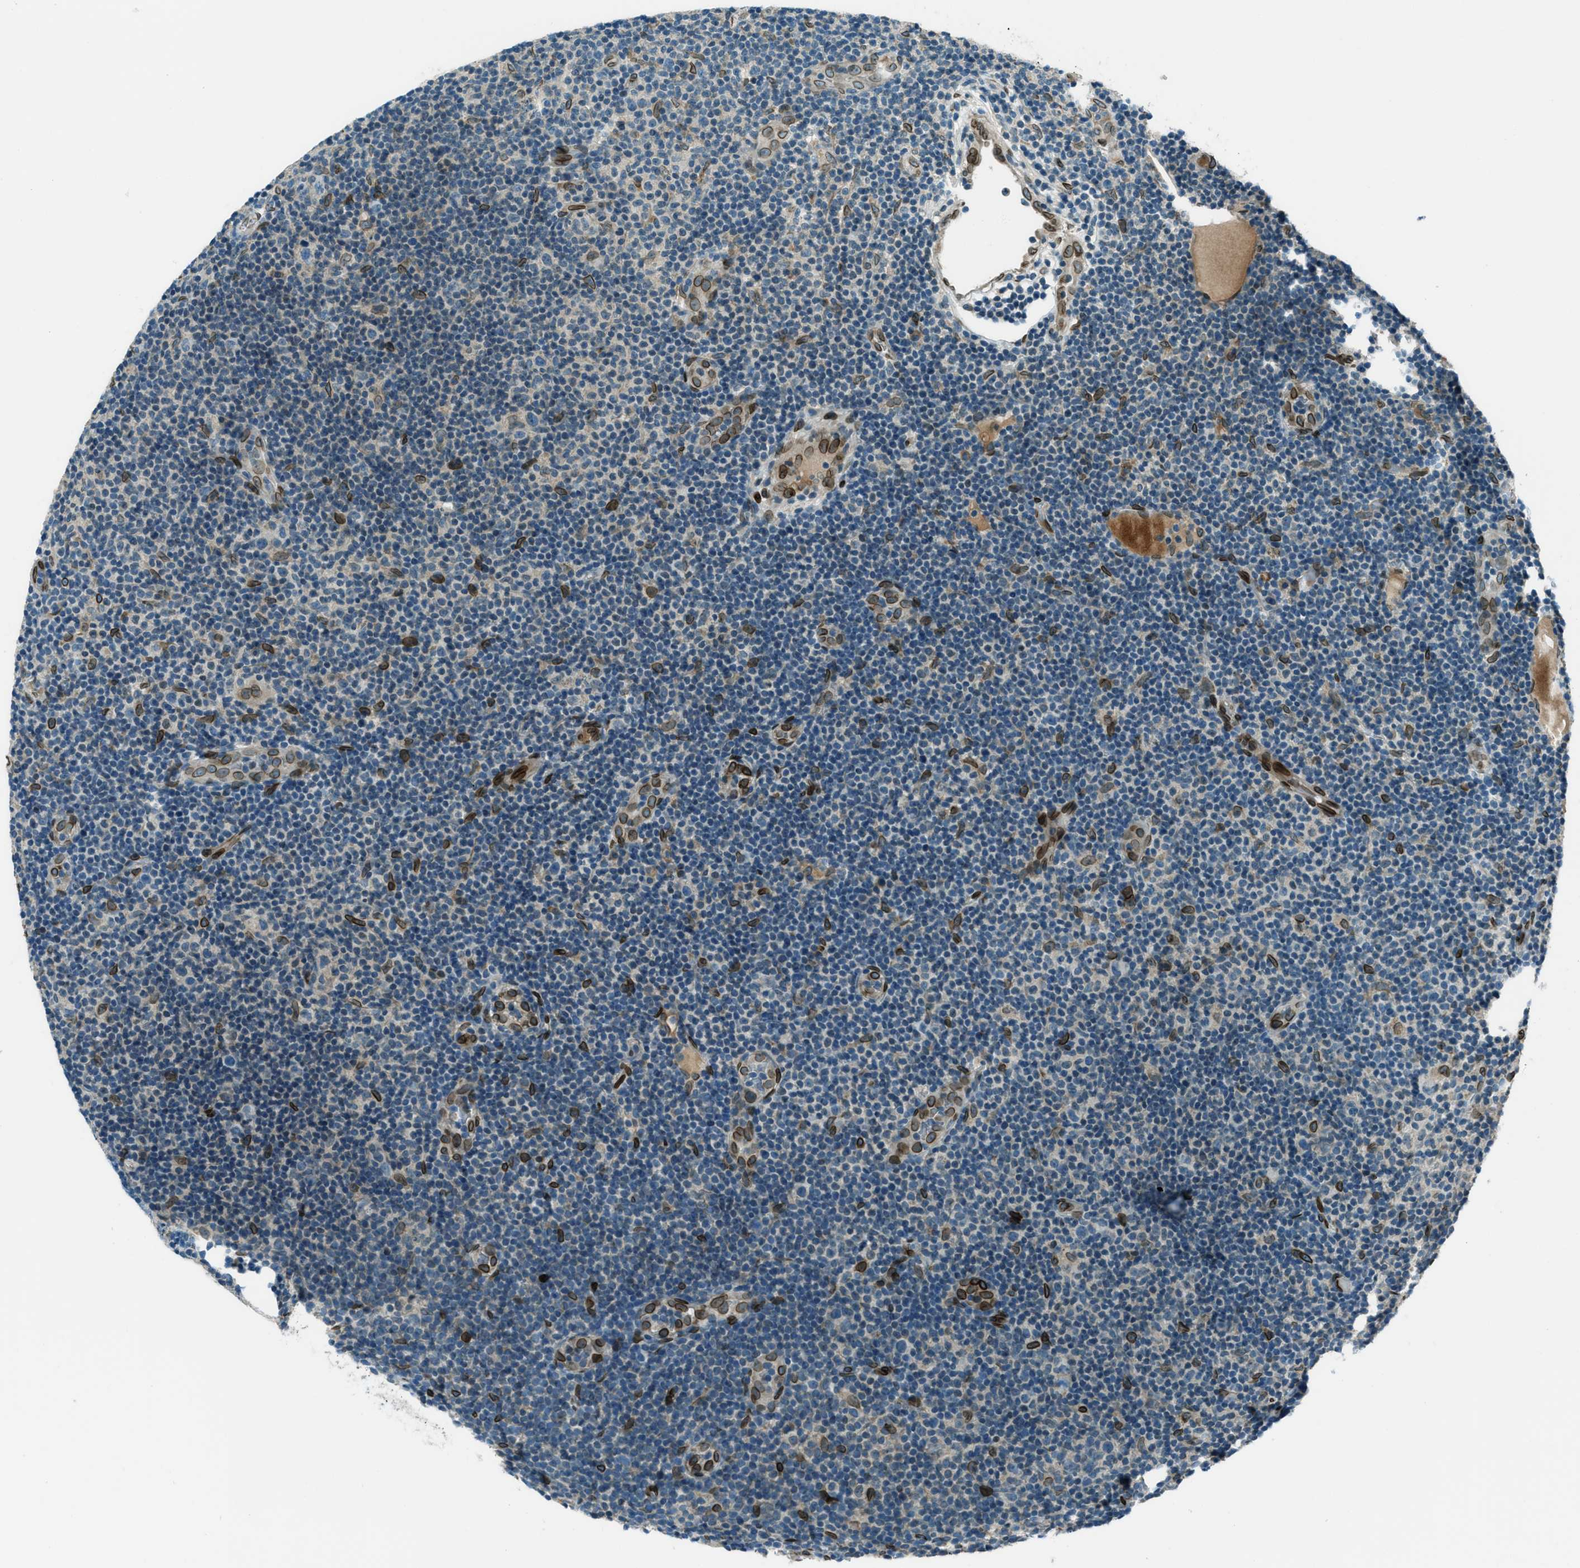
{"staining": {"intensity": "negative", "quantity": "none", "location": "none"}, "tissue": "lymphoma", "cell_type": "Tumor cells", "image_type": "cancer", "snomed": [{"axis": "morphology", "description": "Malignant lymphoma, non-Hodgkin's type, Low grade"}, {"axis": "topography", "description": "Lymph node"}], "caption": "Micrograph shows no significant protein staining in tumor cells of malignant lymphoma, non-Hodgkin's type (low-grade).", "gene": "LEMD2", "patient": {"sex": "male", "age": 83}}